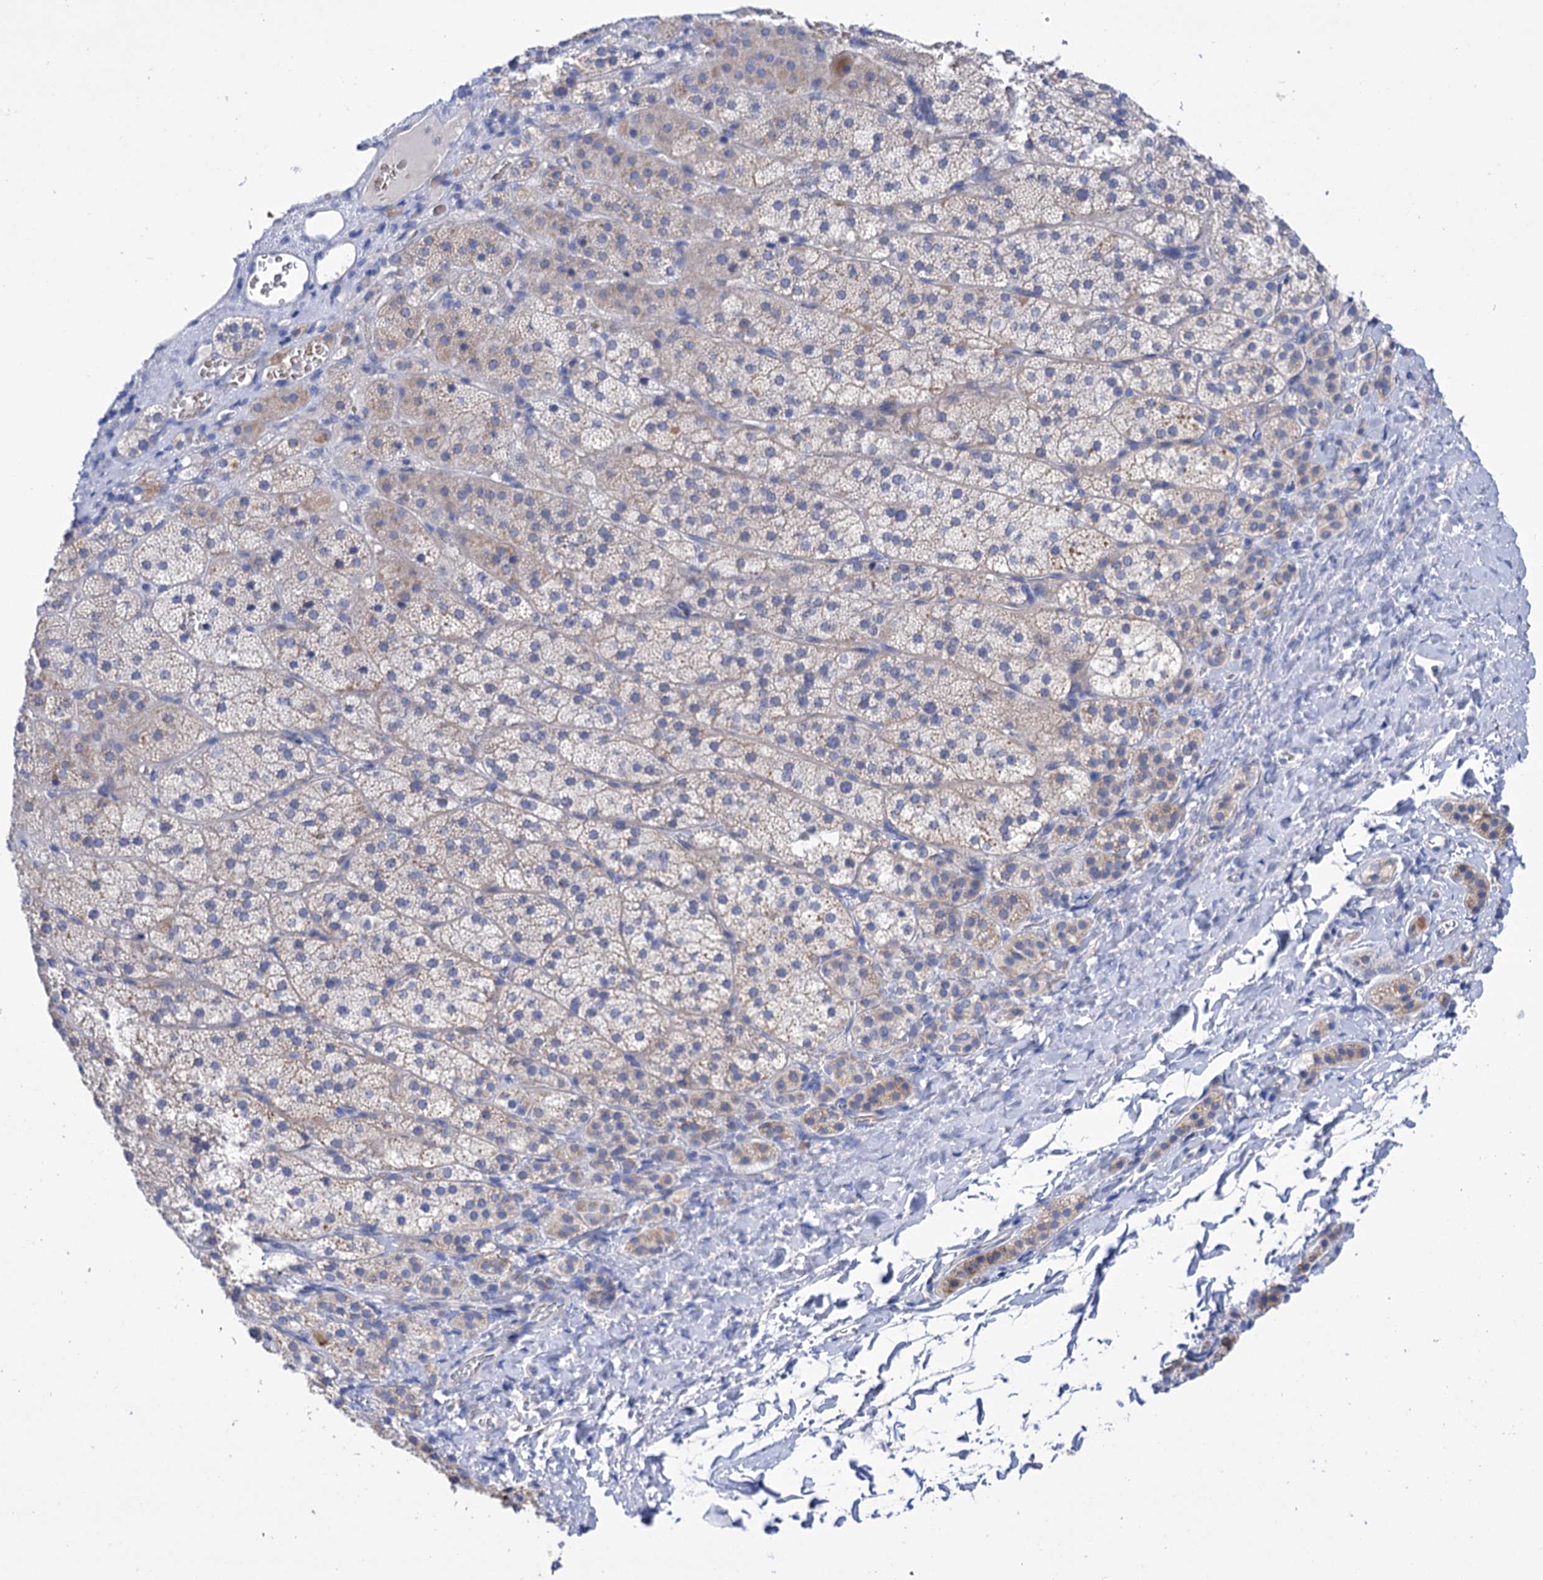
{"staining": {"intensity": "negative", "quantity": "none", "location": "none"}, "tissue": "adrenal gland", "cell_type": "Glandular cells", "image_type": "normal", "snomed": [{"axis": "morphology", "description": "Normal tissue, NOS"}, {"axis": "topography", "description": "Adrenal gland"}], "caption": "Photomicrograph shows no protein staining in glandular cells of benign adrenal gland. (Stains: DAB (3,3'-diaminobenzidine) immunohistochemistry (IHC) with hematoxylin counter stain, Microscopy: brightfield microscopy at high magnification).", "gene": "YARS2", "patient": {"sex": "female", "age": 44}}